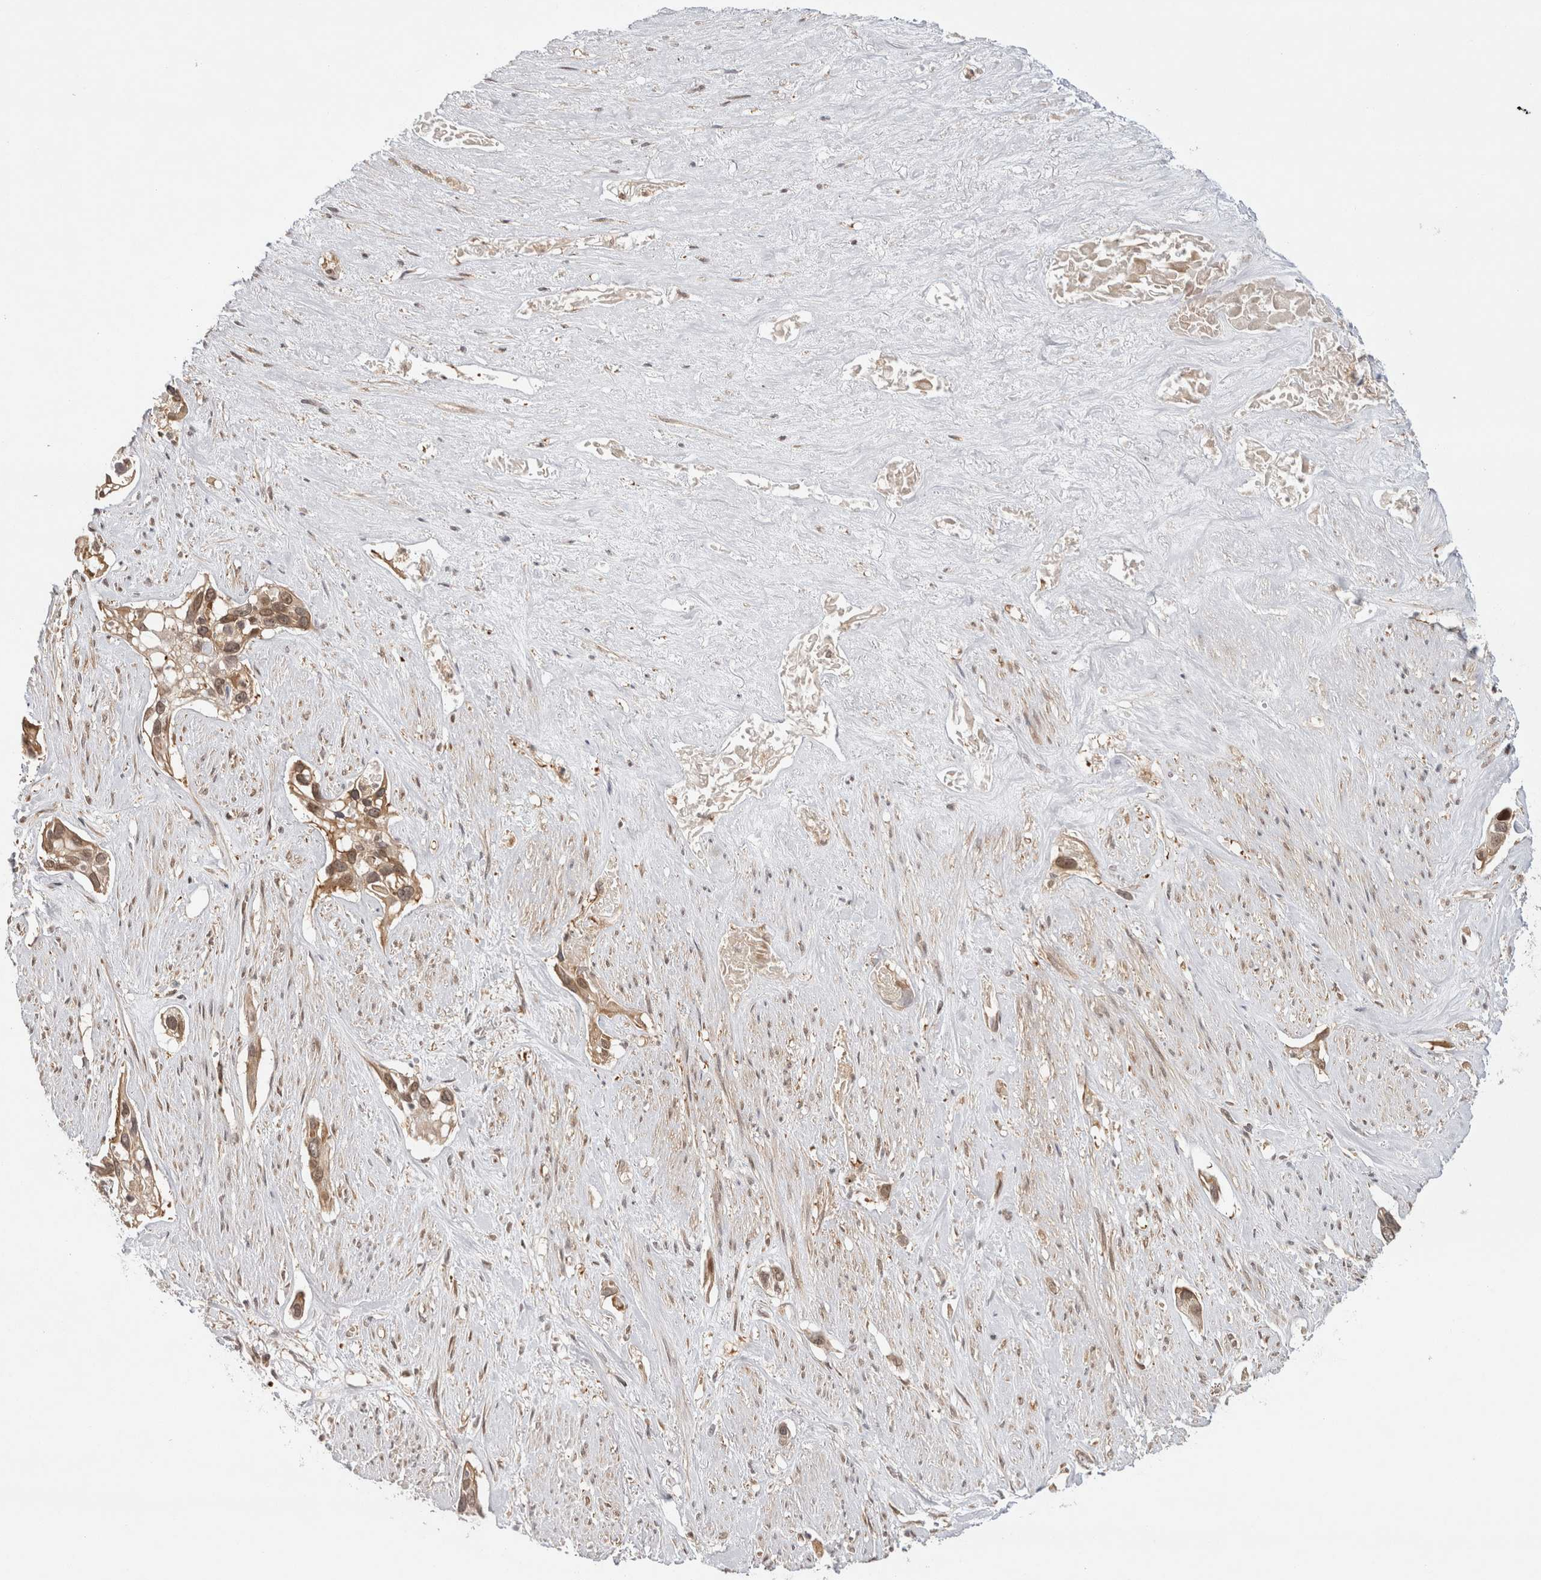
{"staining": {"intensity": "moderate", "quantity": ">75%", "location": "nuclear"}, "tissue": "pancreatic cancer", "cell_type": "Tumor cells", "image_type": "cancer", "snomed": [{"axis": "morphology", "description": "Adenocarcinoma, NOS"}, {"axis": "topography", "description": "Pancreas"}], "caption": "The immunohistochemical stain highlights moderate nuclear staining in tumor cells of pancreatic cancer tissue. (DAB (3,3'-diaminobenzidine) IHC with brightfield microscopy, high magnification).", "gene": "ZNF318", "patient": {"sex": "female", "age": 60}}